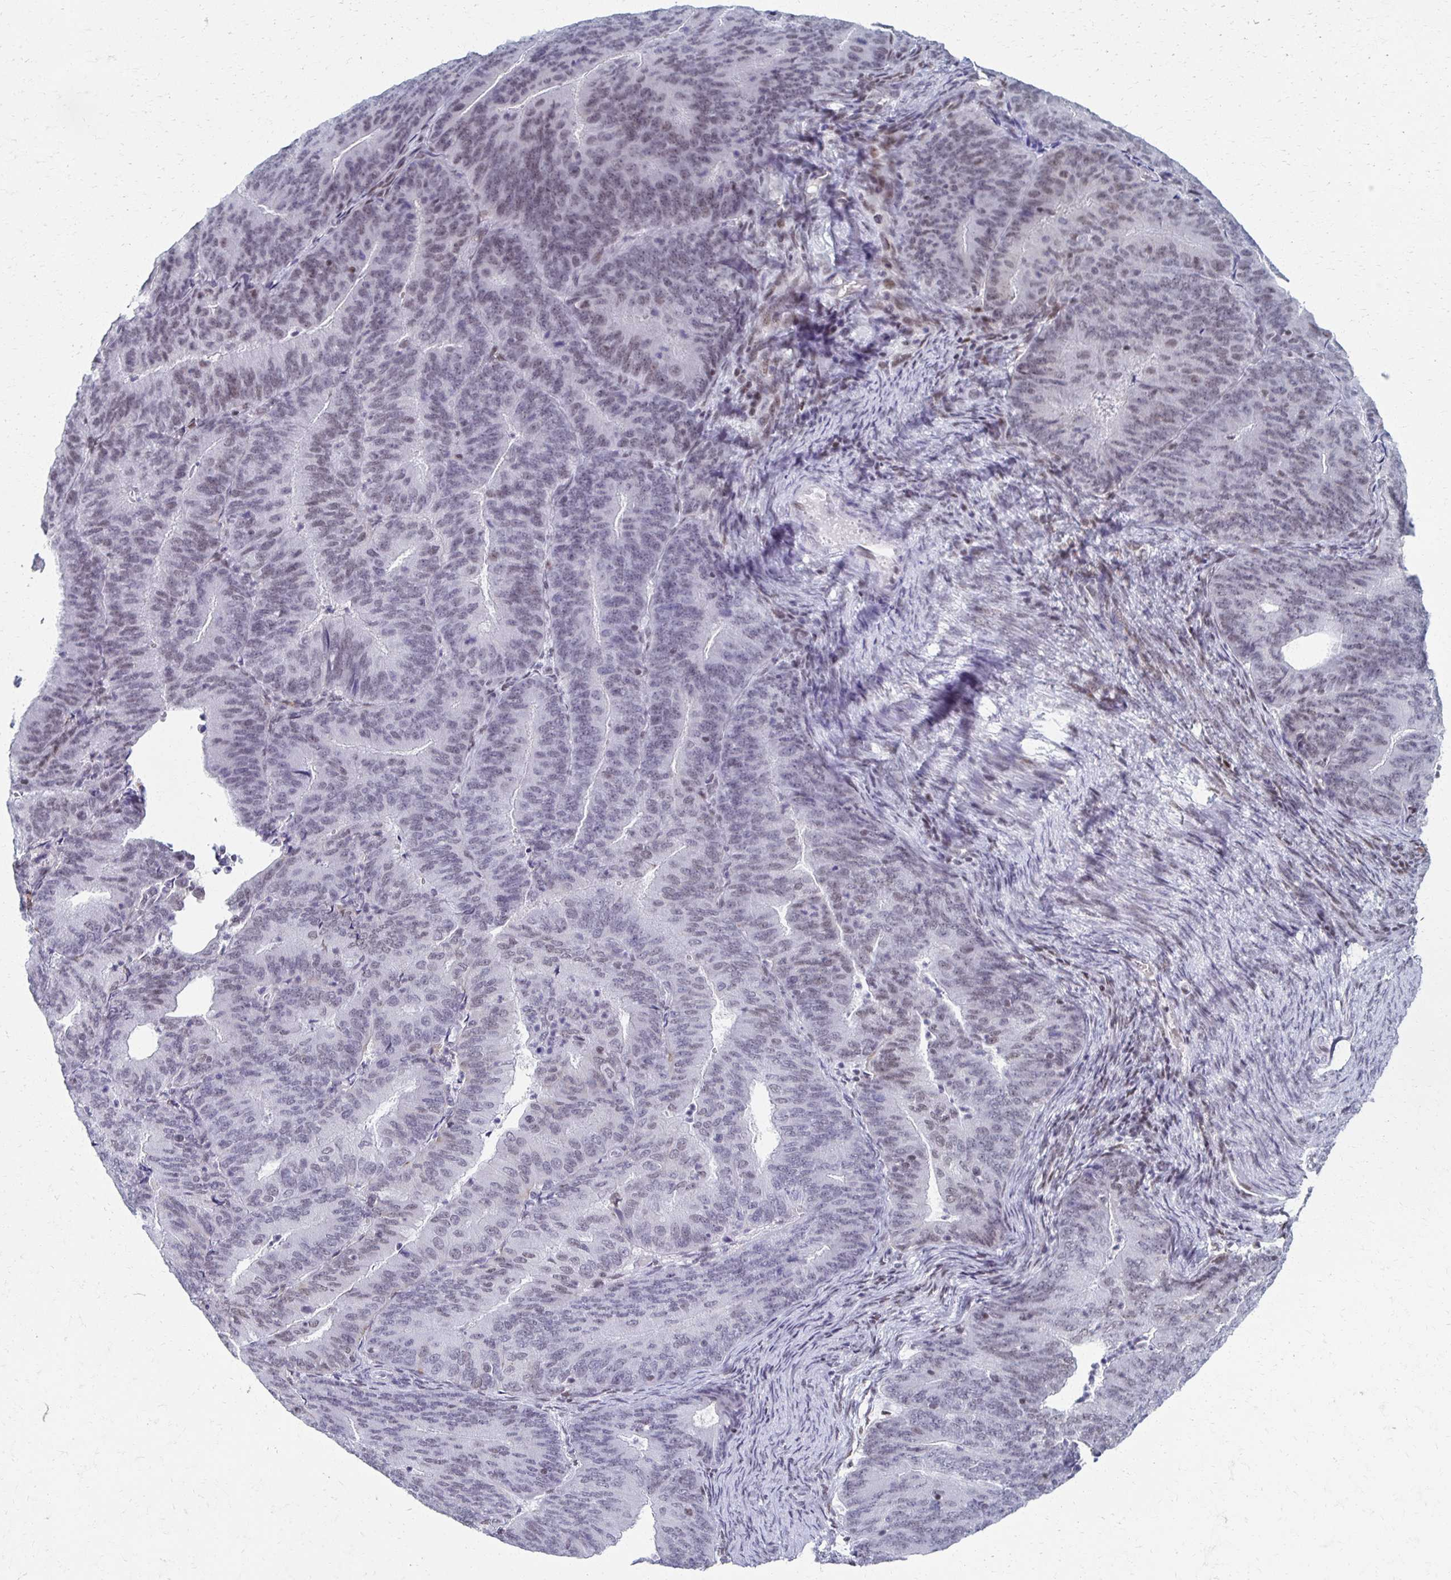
{"staining": {"intensity": "weak", "quantity": "<25%", "location": "nuclear"}, "tissue": "endometrial cancer", "cell_type": "Tumor cells", "image_type": "cancer", "snomed": [{"axis": "morphology", "description": "Adenocarcinoma, NOS"}, {"axis": "topography", "description": "Endometrium"}], "caption": "High magnification brightfield microscopy of endometrial adenocarcinoma stained with DAB (3,3'-diaminobenzidine) (brown) and counterstained with hematoxylin (blue): tumor cells show no significant positivity.", "gene": "IRF7", "patient": {"sex": "female", "age": 57}}